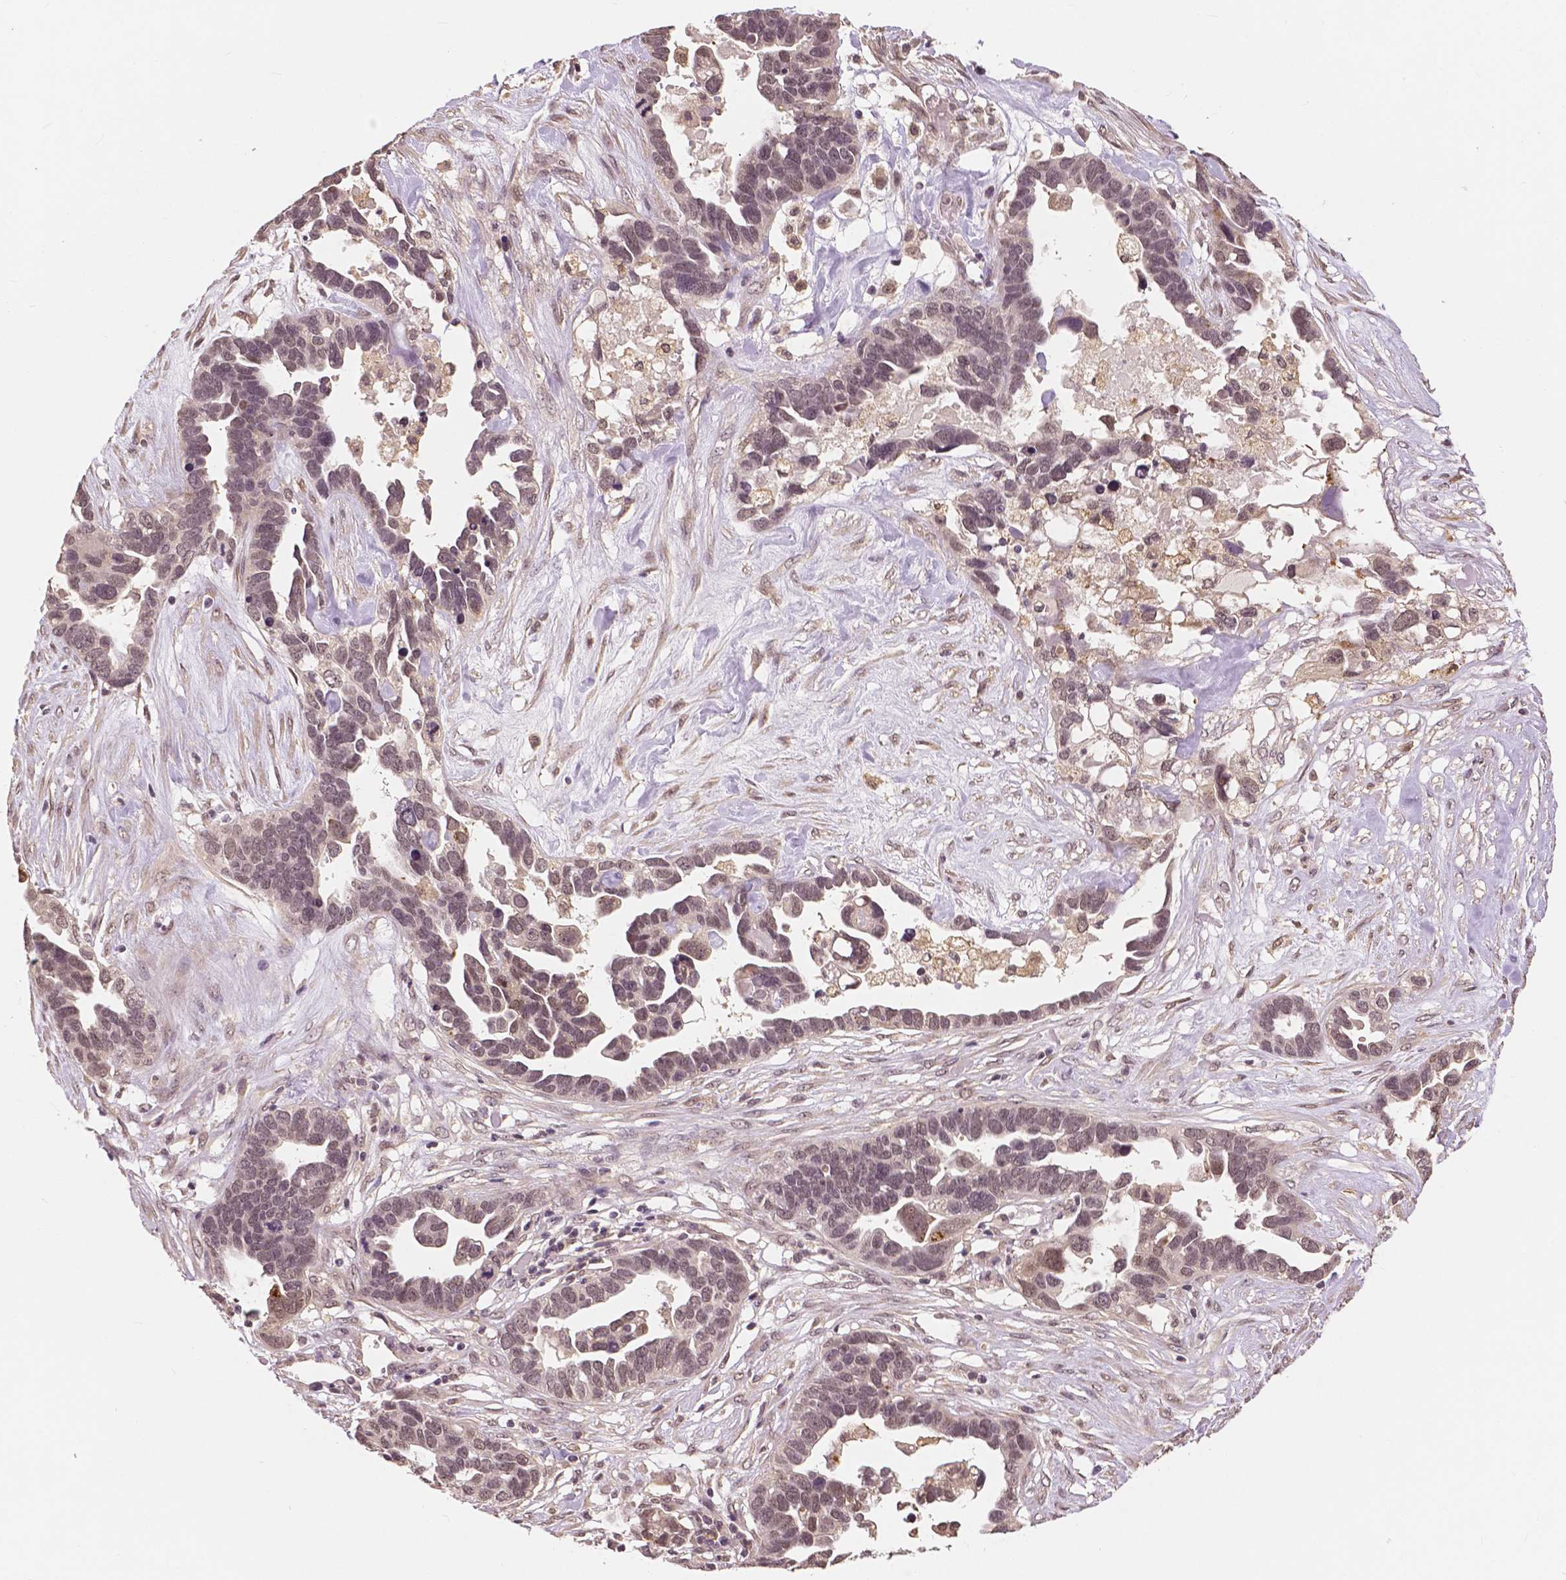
{"staining": {"intensity": "weak", "quantity": ">75%", "location": "nuclear"}, "tissue": "ovarian cancer", "cell_type": "Tumor cells", "image_type": "cancer", "snomed": [{"axis": "morphology", "description": "Cystadenocarcinoma, serous, NOS"}, {"axis": "topography", "description": "Ovary"}], "caption": "Human ovarian cancer stained with a brown dye shows weak nuclear positive positivity in approximately >75% of tumor cells.", "gene": "MAP1LC3B", "patient": {"sex": "female", "age": 54}}